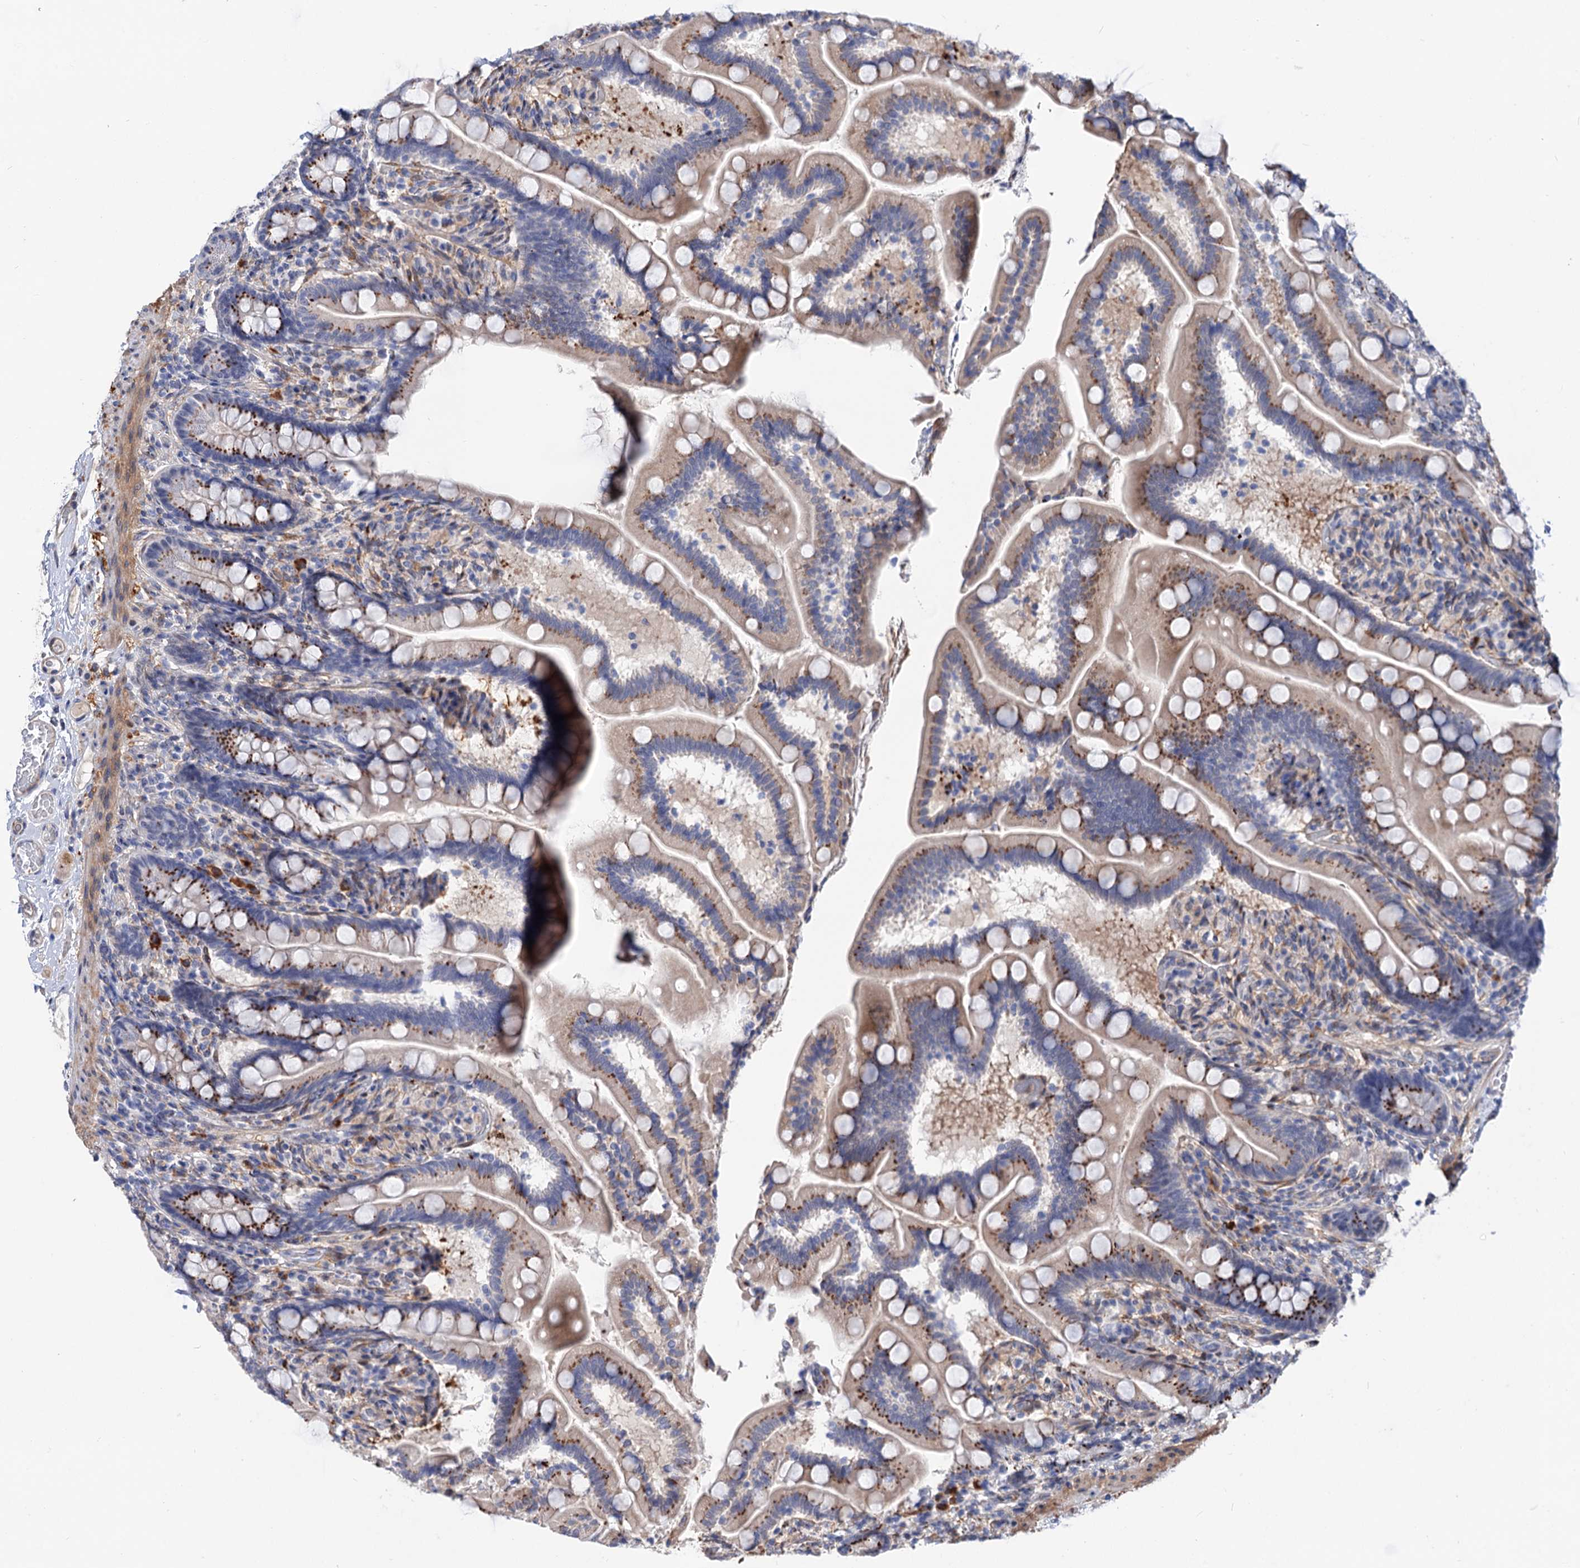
{"staining": {"intensity": "strong", "quantity": ">75%", "location": "cytoplasmic/membranous"}, "tissue": "small intestine", "cell_type": "Glandular cells", "image_type": "normal", "snomed": [{"axis": "morphology", "description": "Normal tissue, NOS"}, {"axis": "topography", "description": "Small intestine"}], "caption": "Brown immunohistochemical staining in unremarkable human small intestine displays strong cytoplasmic/membranous expression in about >75% of glandular cells.", "gene": "C11orf96", "patient": {"sex": "female", "age": 64}}